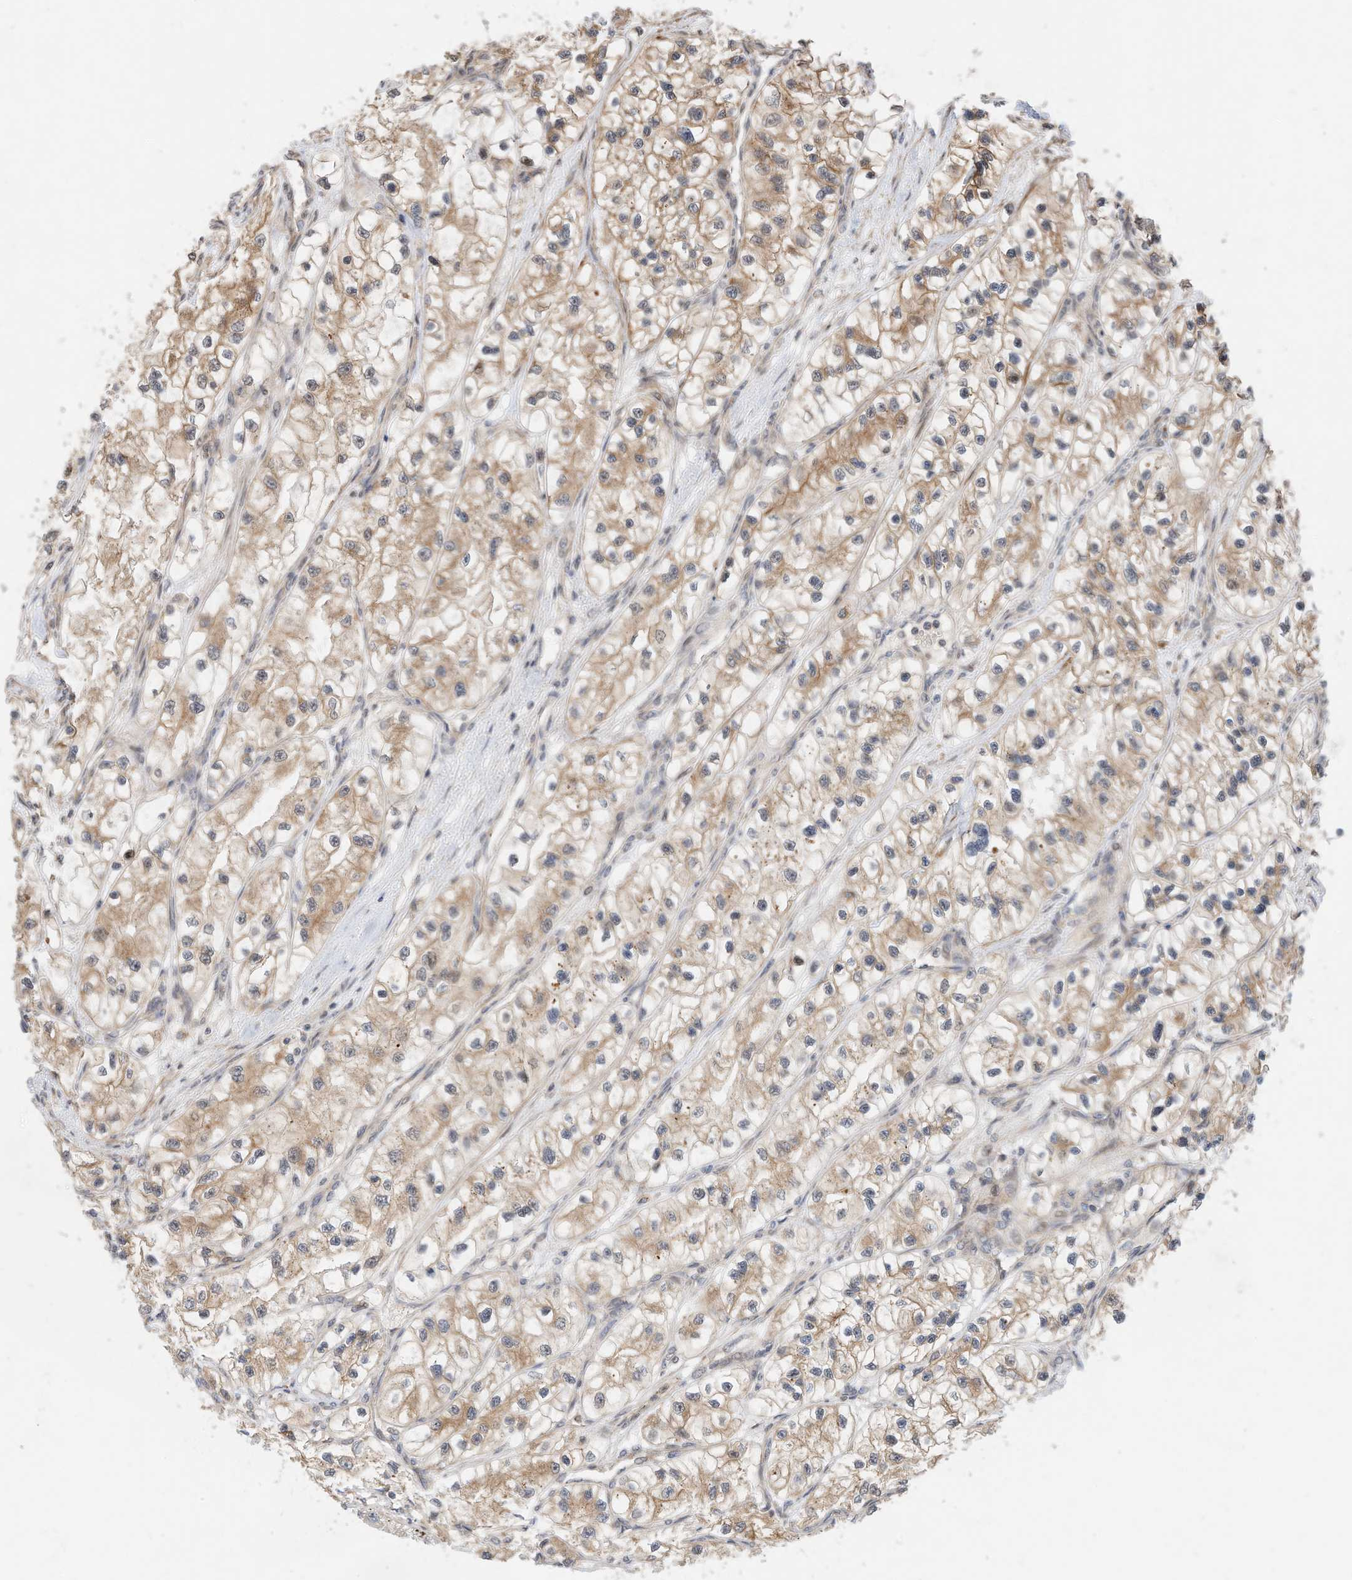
{"staining": {"intensity": "moderate", "quantity": "25%-75%", "location": "cytoplasmic/membranous"}, "tissue": "renal cancer", "cell_type": "Tumor cells", "image_type": "cancer", "snomed": [{"axis": "morphology", "description": "Adenocarcinoma, NOS"}, {"axis": "topography", "description": "Kidney"}], "caption": "A medium amount of moderate cytoplasmic/membranous positivity is appreciated in about 25%-75% of tumor cells in renal cancer (adenocarcinoma) tissue.", "gene": "CPAMD8", "patient": {"sex": "female", "age": 57}}